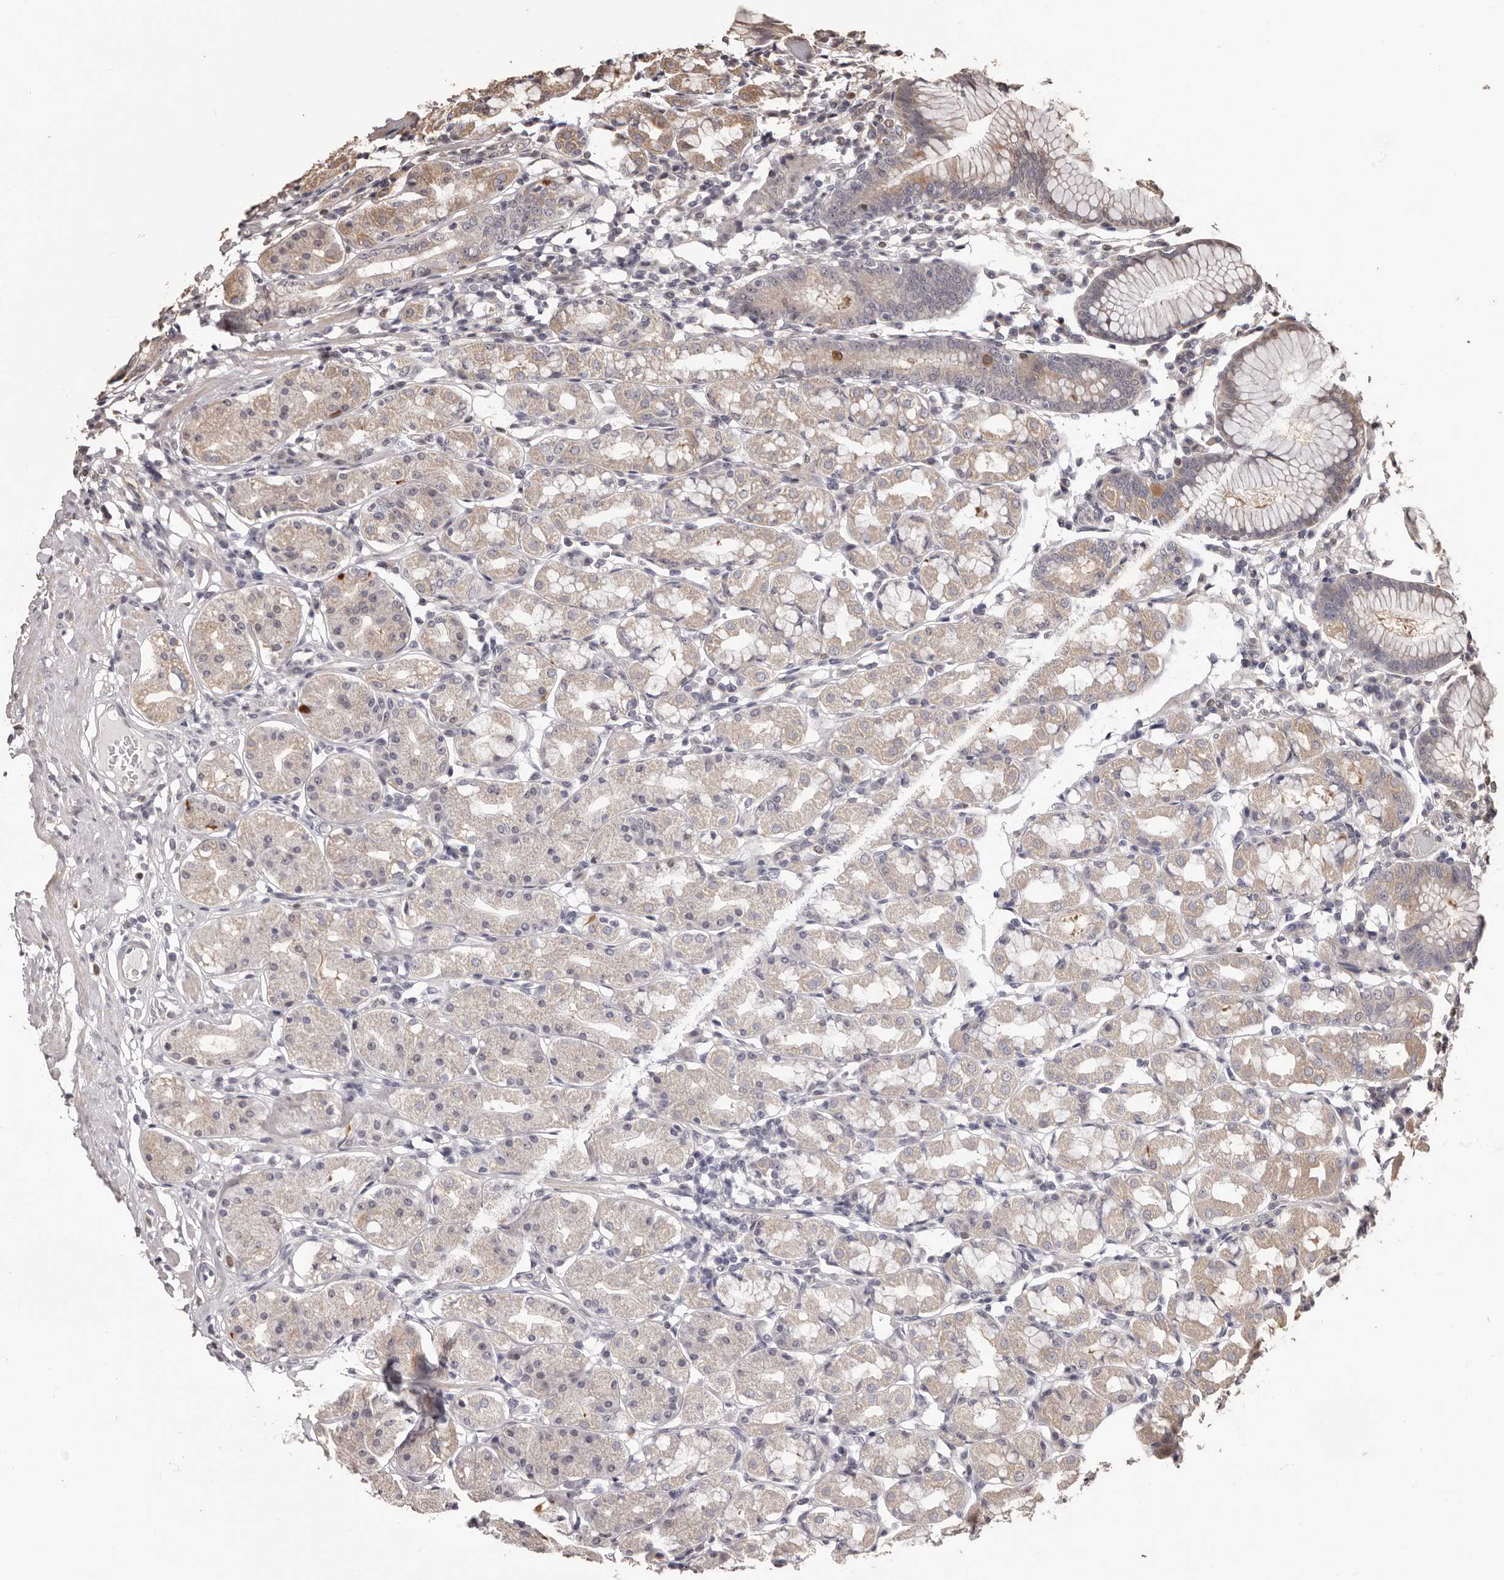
{"staining": {"intensity": "weak", "quantity": "<25%", "location": "cytoplasmic/membranous"}, "tissue": "stomach", "cell_type": "Glandular cells", "image_type": "normal", "snomed": [{"axis": "morphology", "description": "Normal tissue, NOS"}, {"axis": "topography", "description": "Stomach, lower"}], "caption": "The histopathology image demonstrates no significant staining in glandular cells of stomach. The staining was performed using DAB (3,3'-diaminobenzidine) to visualize the protein expression in brown, while the nuclei were stained in blue with hematoxylin (Magnification: 20x).", "gene": "ZCCHC7", "patient": {"sex": "female", "age": 56}}